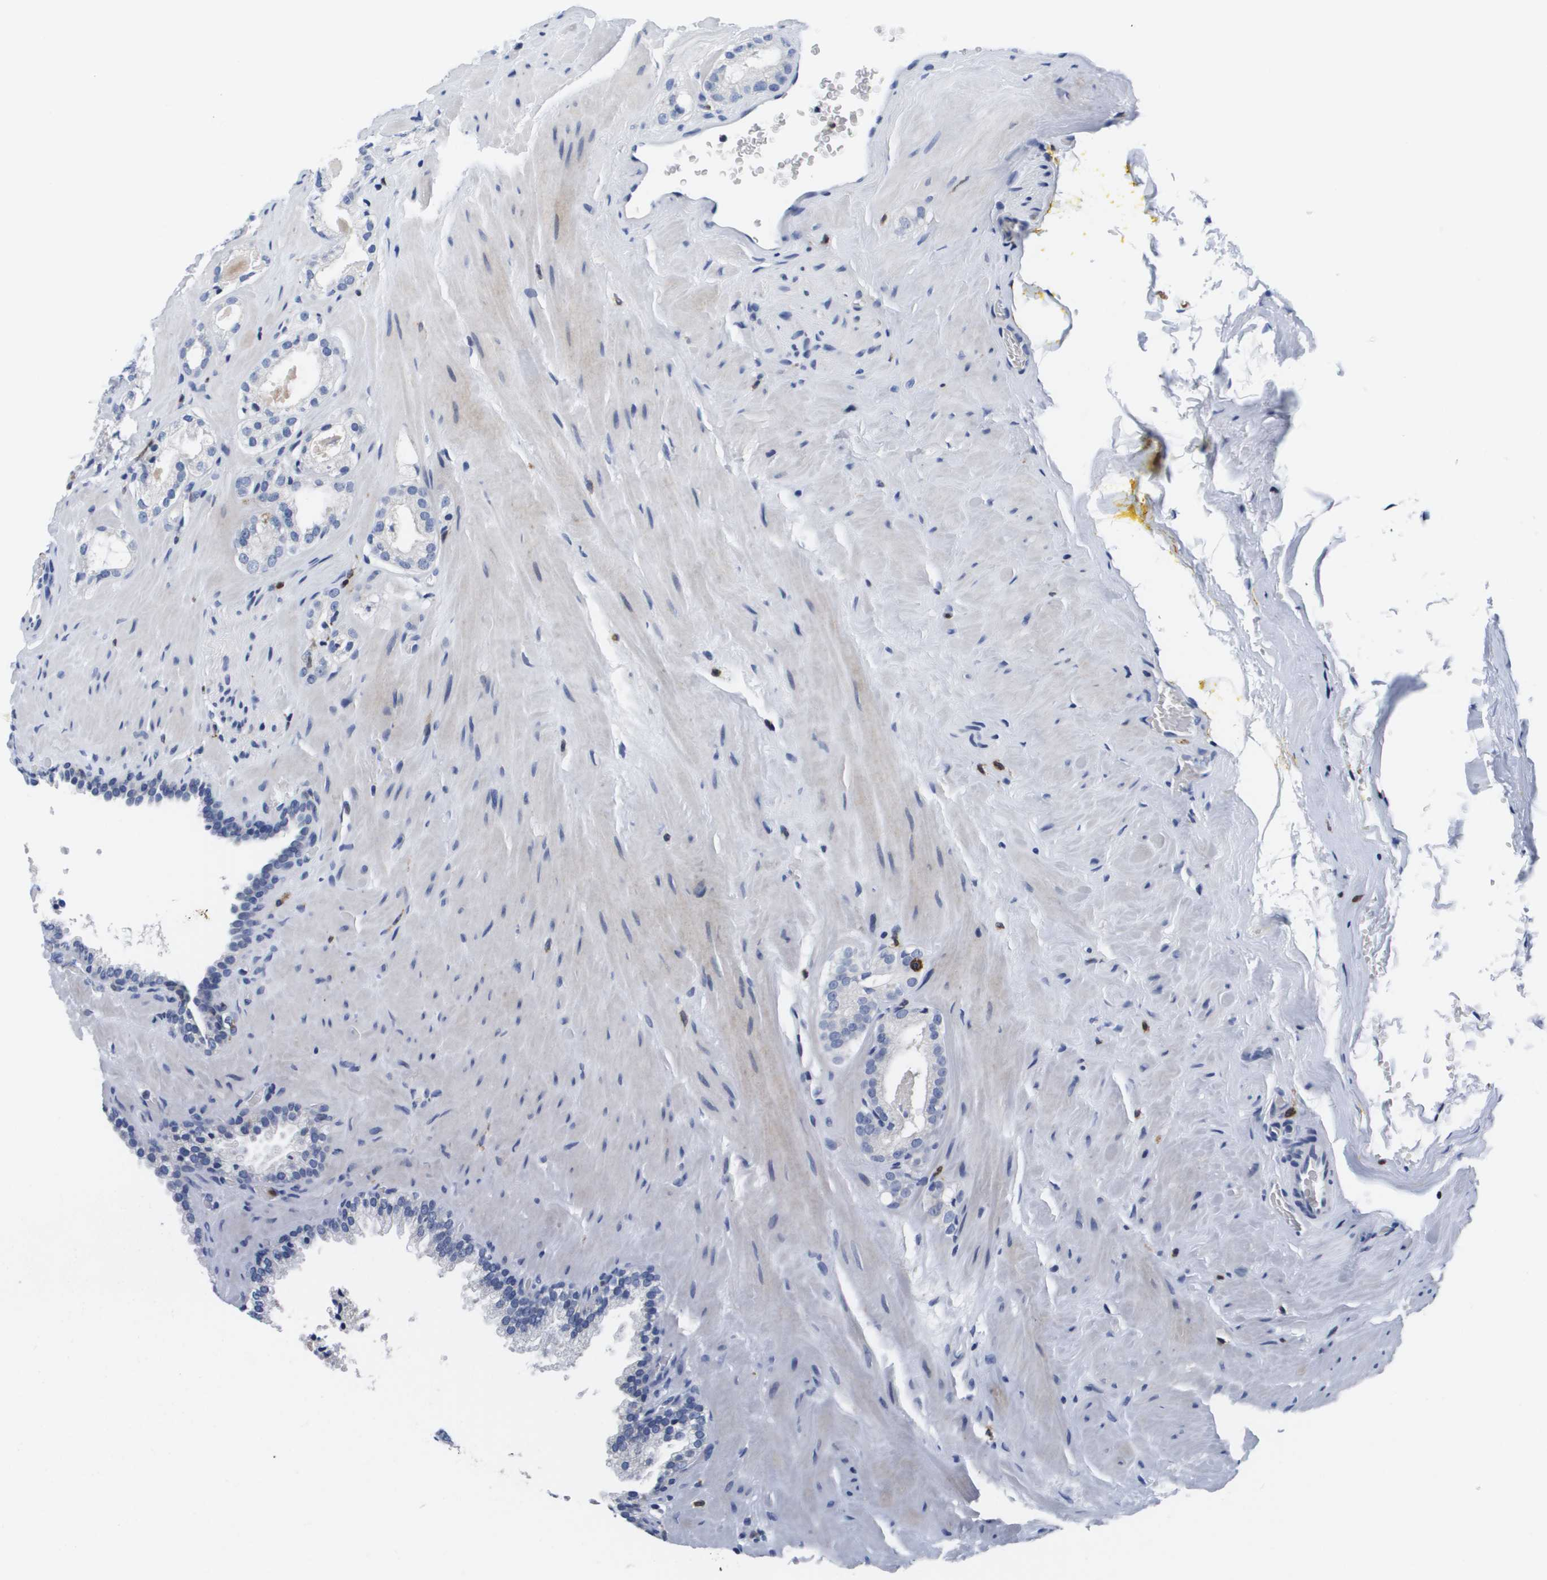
{"staining": {"intensity": "negative", "quantity": "none", "location": "none"}, "tissue": "prostate cancer", "cell_type": "Tumor cells", "image_type": "cancer", "snomed": [{"axis": "morphology", "description": "Adenocarcinoma, High grade"}, {"axis": "topography", "description": "Prostate"}], "caption": "Immunohistochemistry micrograph of neoplastic tissue: human prostate cancer (adenocarcinoma (high-grade)) stained with DAB shows no significant protein expression in tumor cells. Nuclei are stained in blue.", "gene": "HMOX1", "patient": {"sex": "male", "age": 64}}